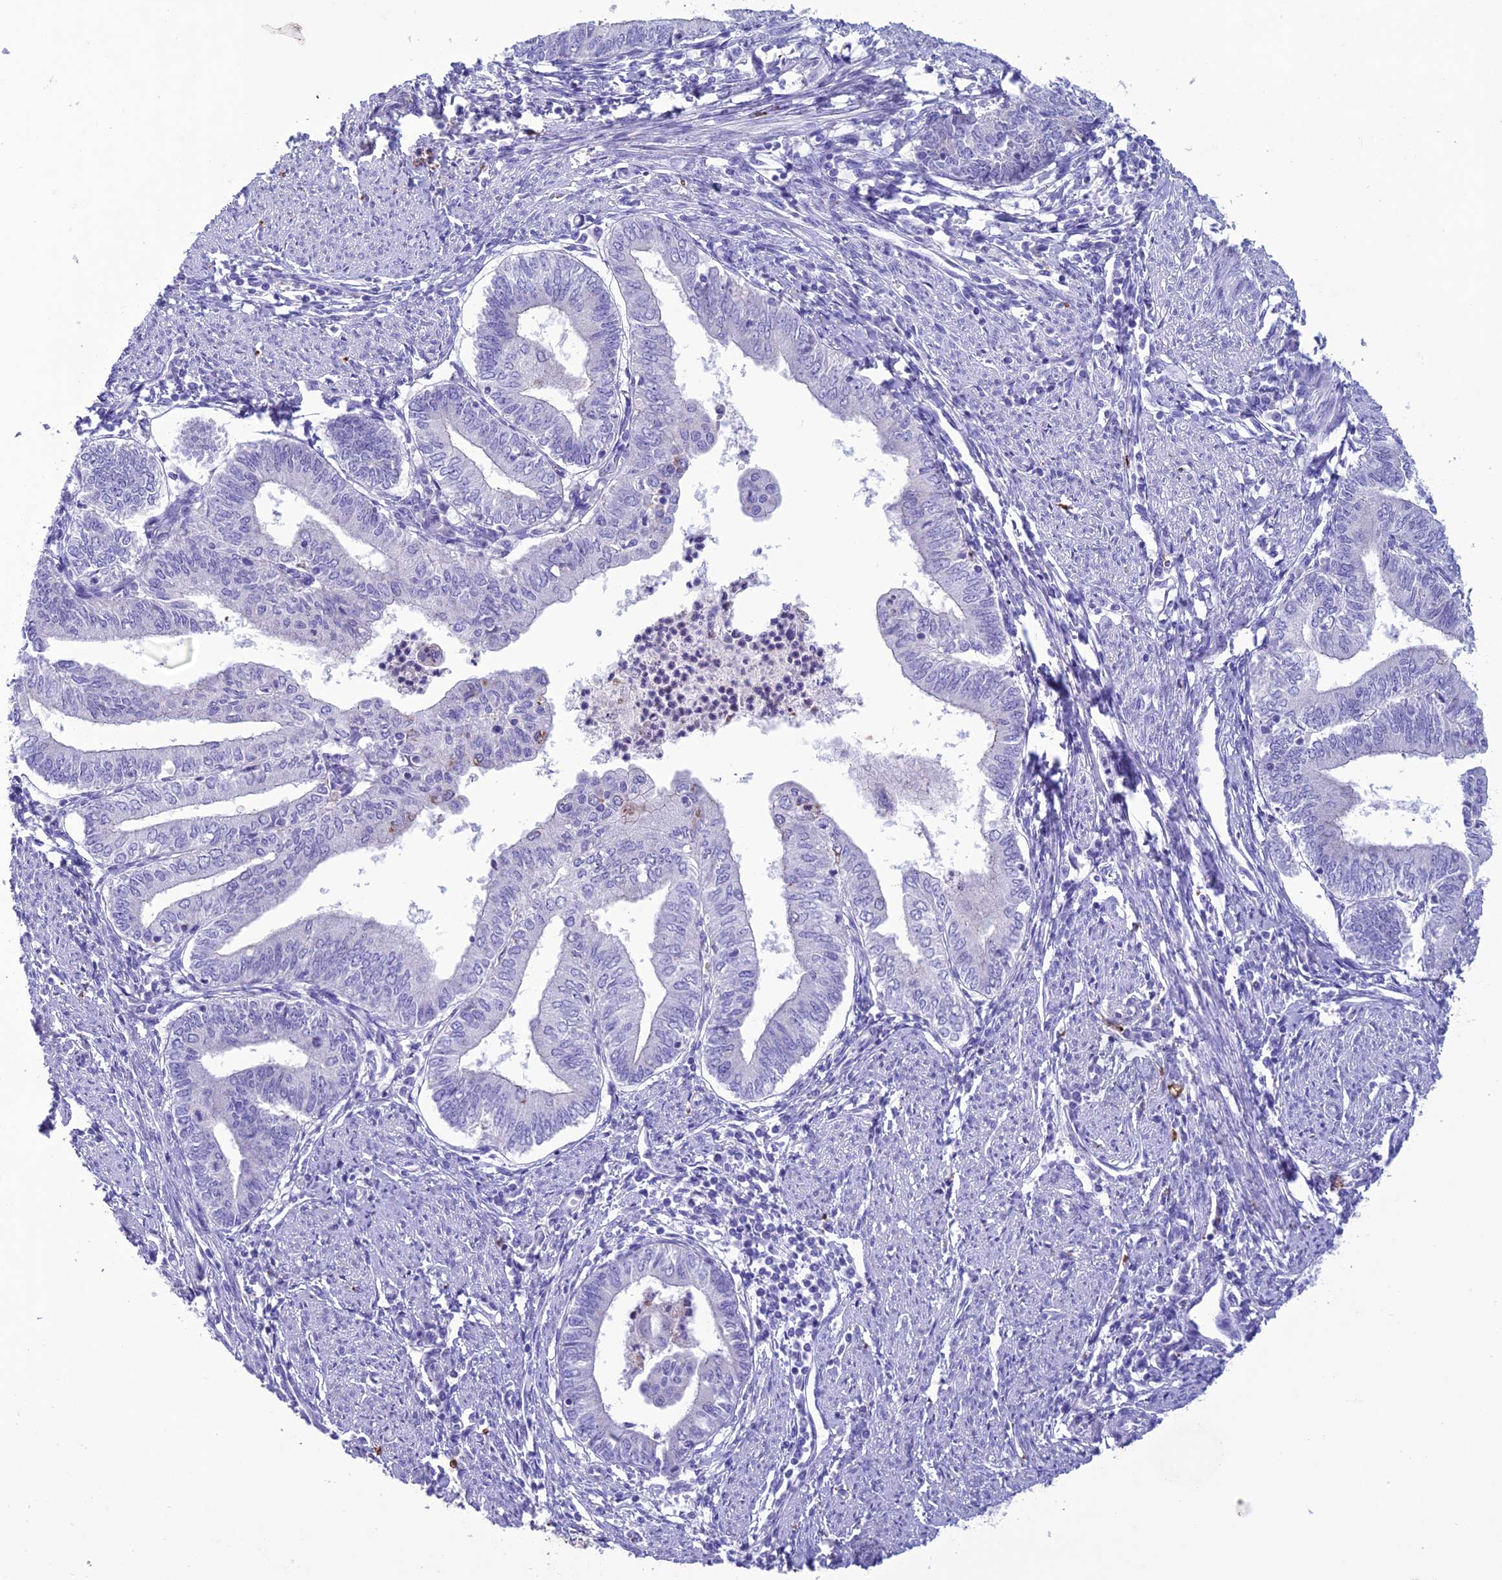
{"staining": {"intensity": "negative", "quantity": "none", "location": "none"}, "tissue": "endometrial cancer", "cell_type": "Tumor cells", "image_type": "cancer", "snomed": [{"axis": "morphology", "description": "Adenocarcinoma, NOS"}, {"axis": "topography", "description": "Endometrium"}], "caption": "There is no significant expression in tumor cells of endometrial cancer.", "gene": "IFT172", "patient": {"sex": "female", "age": 66}}